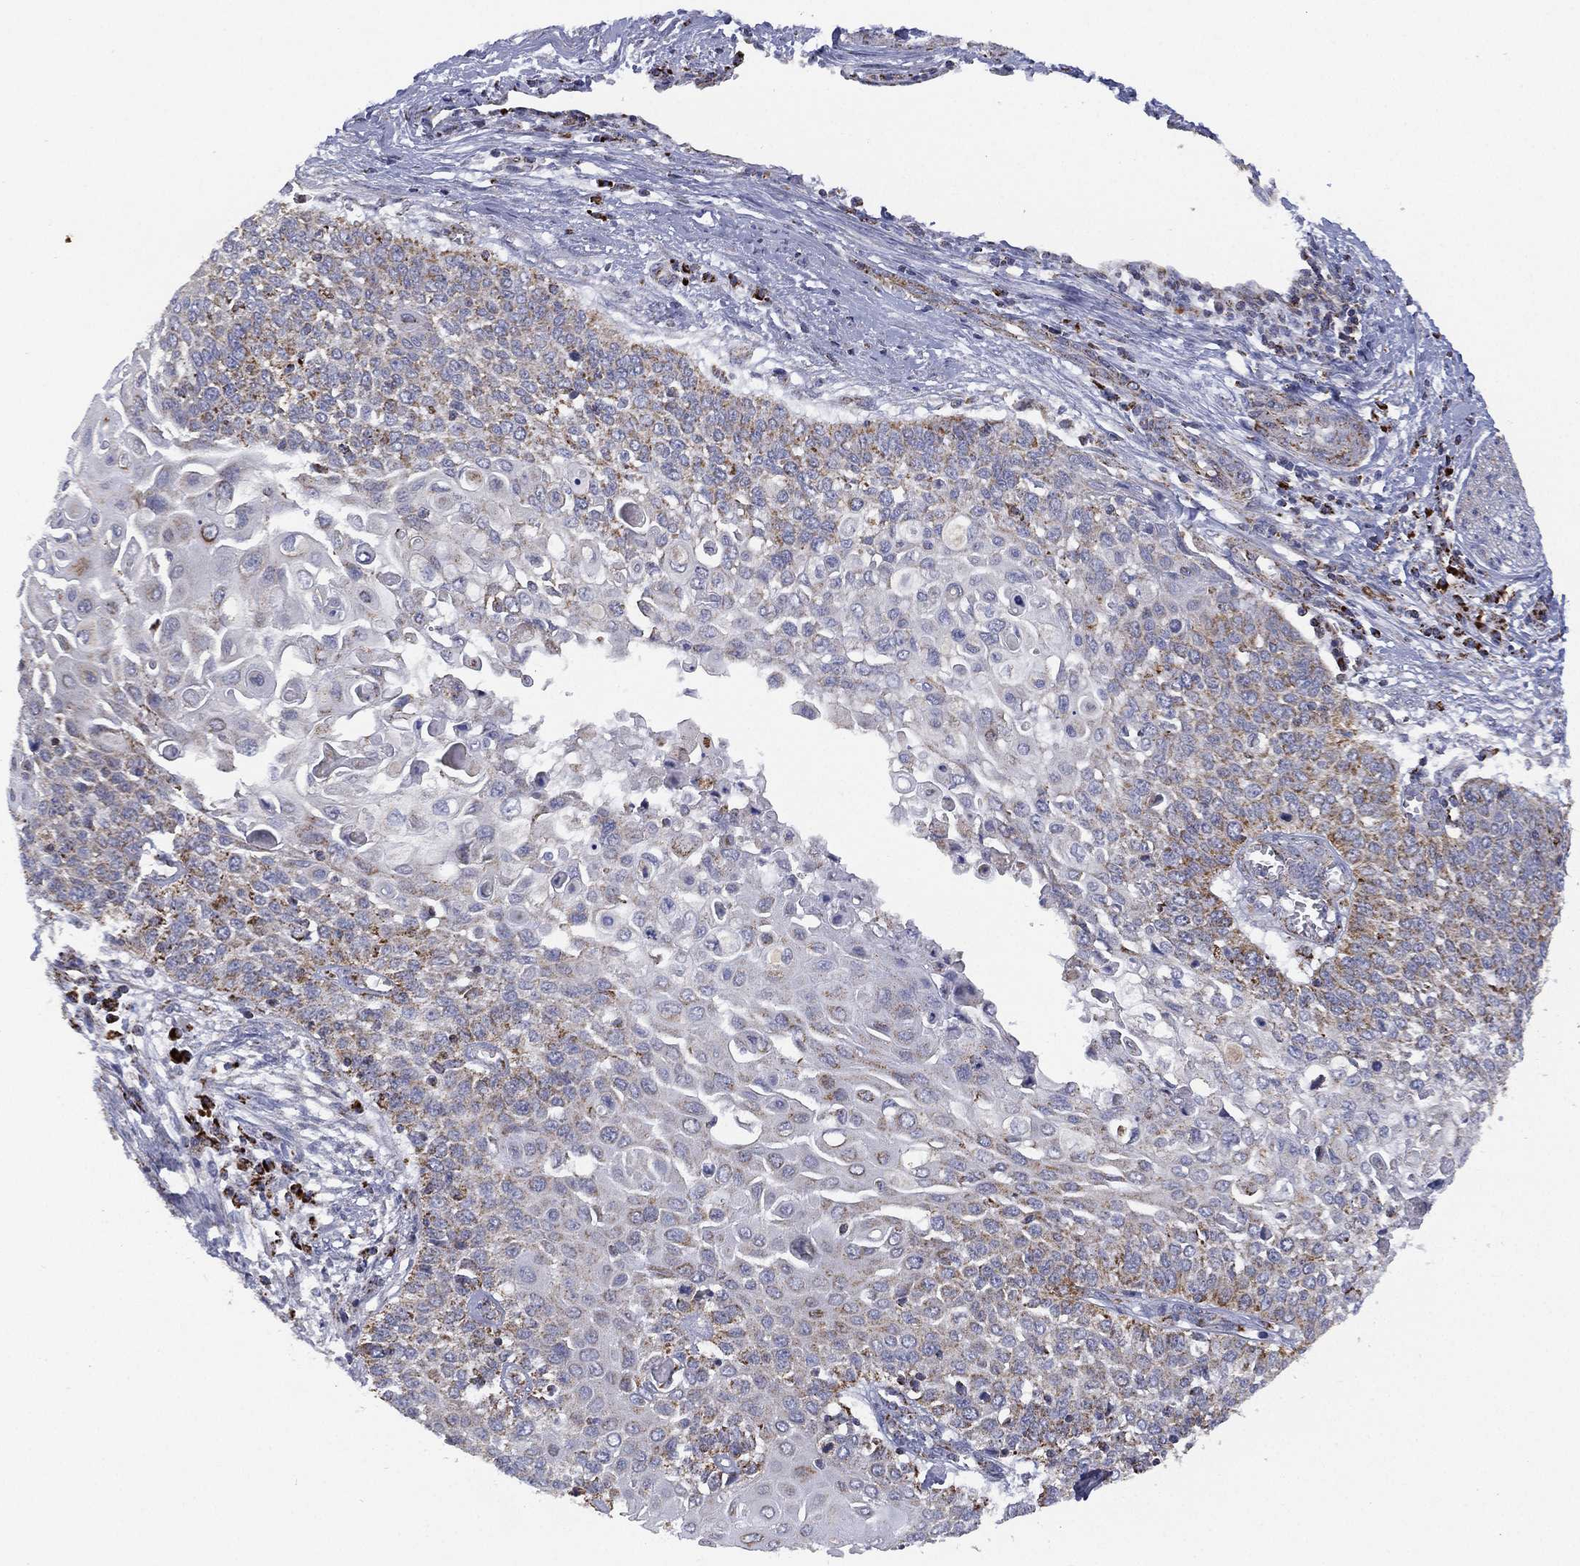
{"staining": {"intensity": "moderate", "quantity": "<25%", "location": "cytoplasmic/membranous"}, "tissue": "cervical cancer", "cell_type": "Tumor cells", "image_type": "cancer", "snomed": [{"axis": "morphology", "description": "Squamous cell carcinoma, NOS"}, {"axis": "topography", "description": "Cervix"}], "caption": "Human cervical squamous cell carcinoma stained with a protein marker exhibits moderate staining in tumor cells.", "gene": "PPP2R5A", "patient": {"sex": "female", "age": 39}}